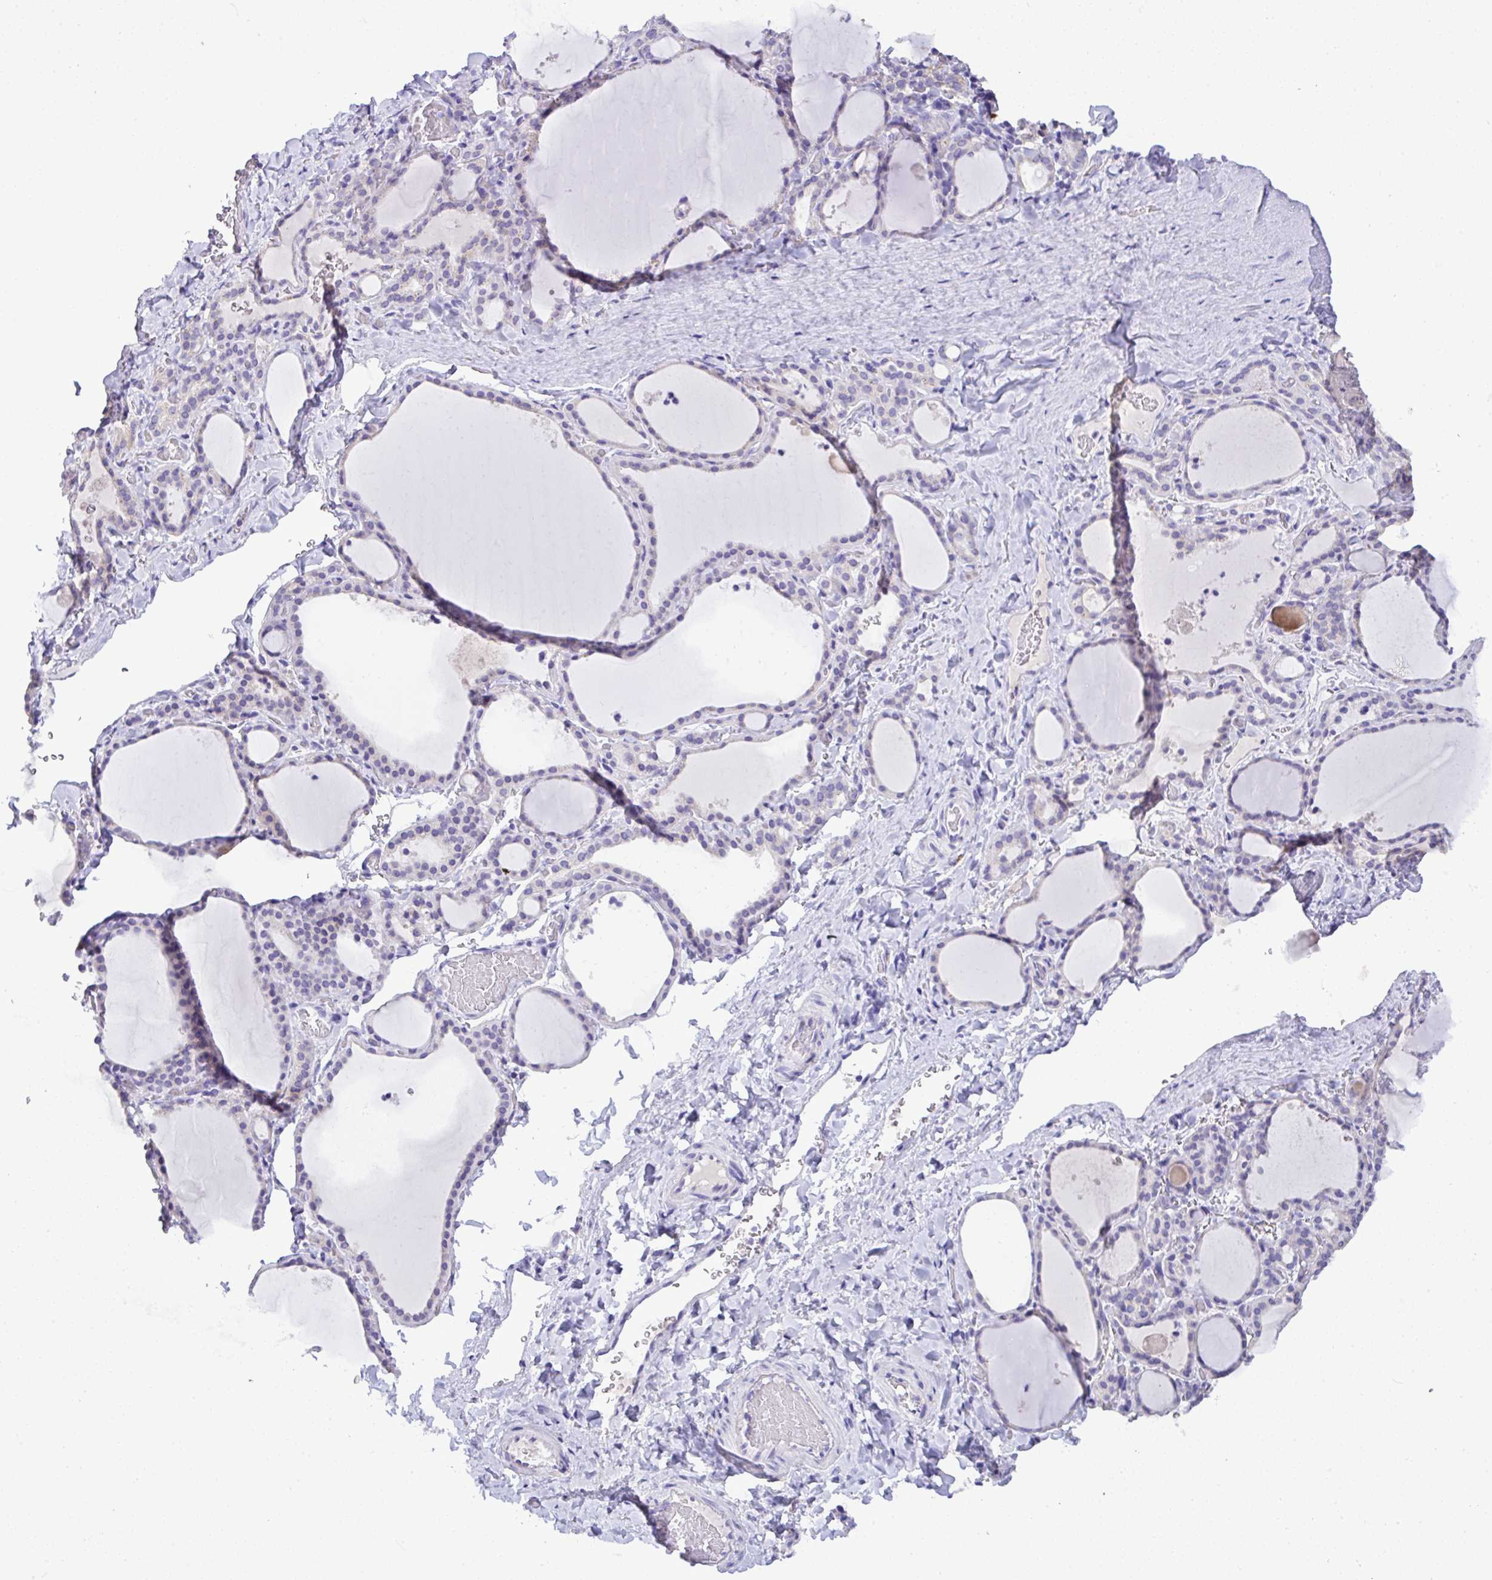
{"staining": {"intensity": "negative", "quantity": "none", "location": "none"}, "tissue": "thyroid gland", "cell_type": "Glandular cells", "image_type": "normal", "snomed": [{"axis": "morphology", "description": "Normal tissue, NOS"}, {"axis": "topography", "description": "Thyroid gland"}], "caption": "This is an immunohistochemistry (IHC) photomicrograph of unremarkable thyroid gland. There is no staining in glandular cells.", "gene": "ST8SIA2", "patient": {"sex": "female", "age": 22}}